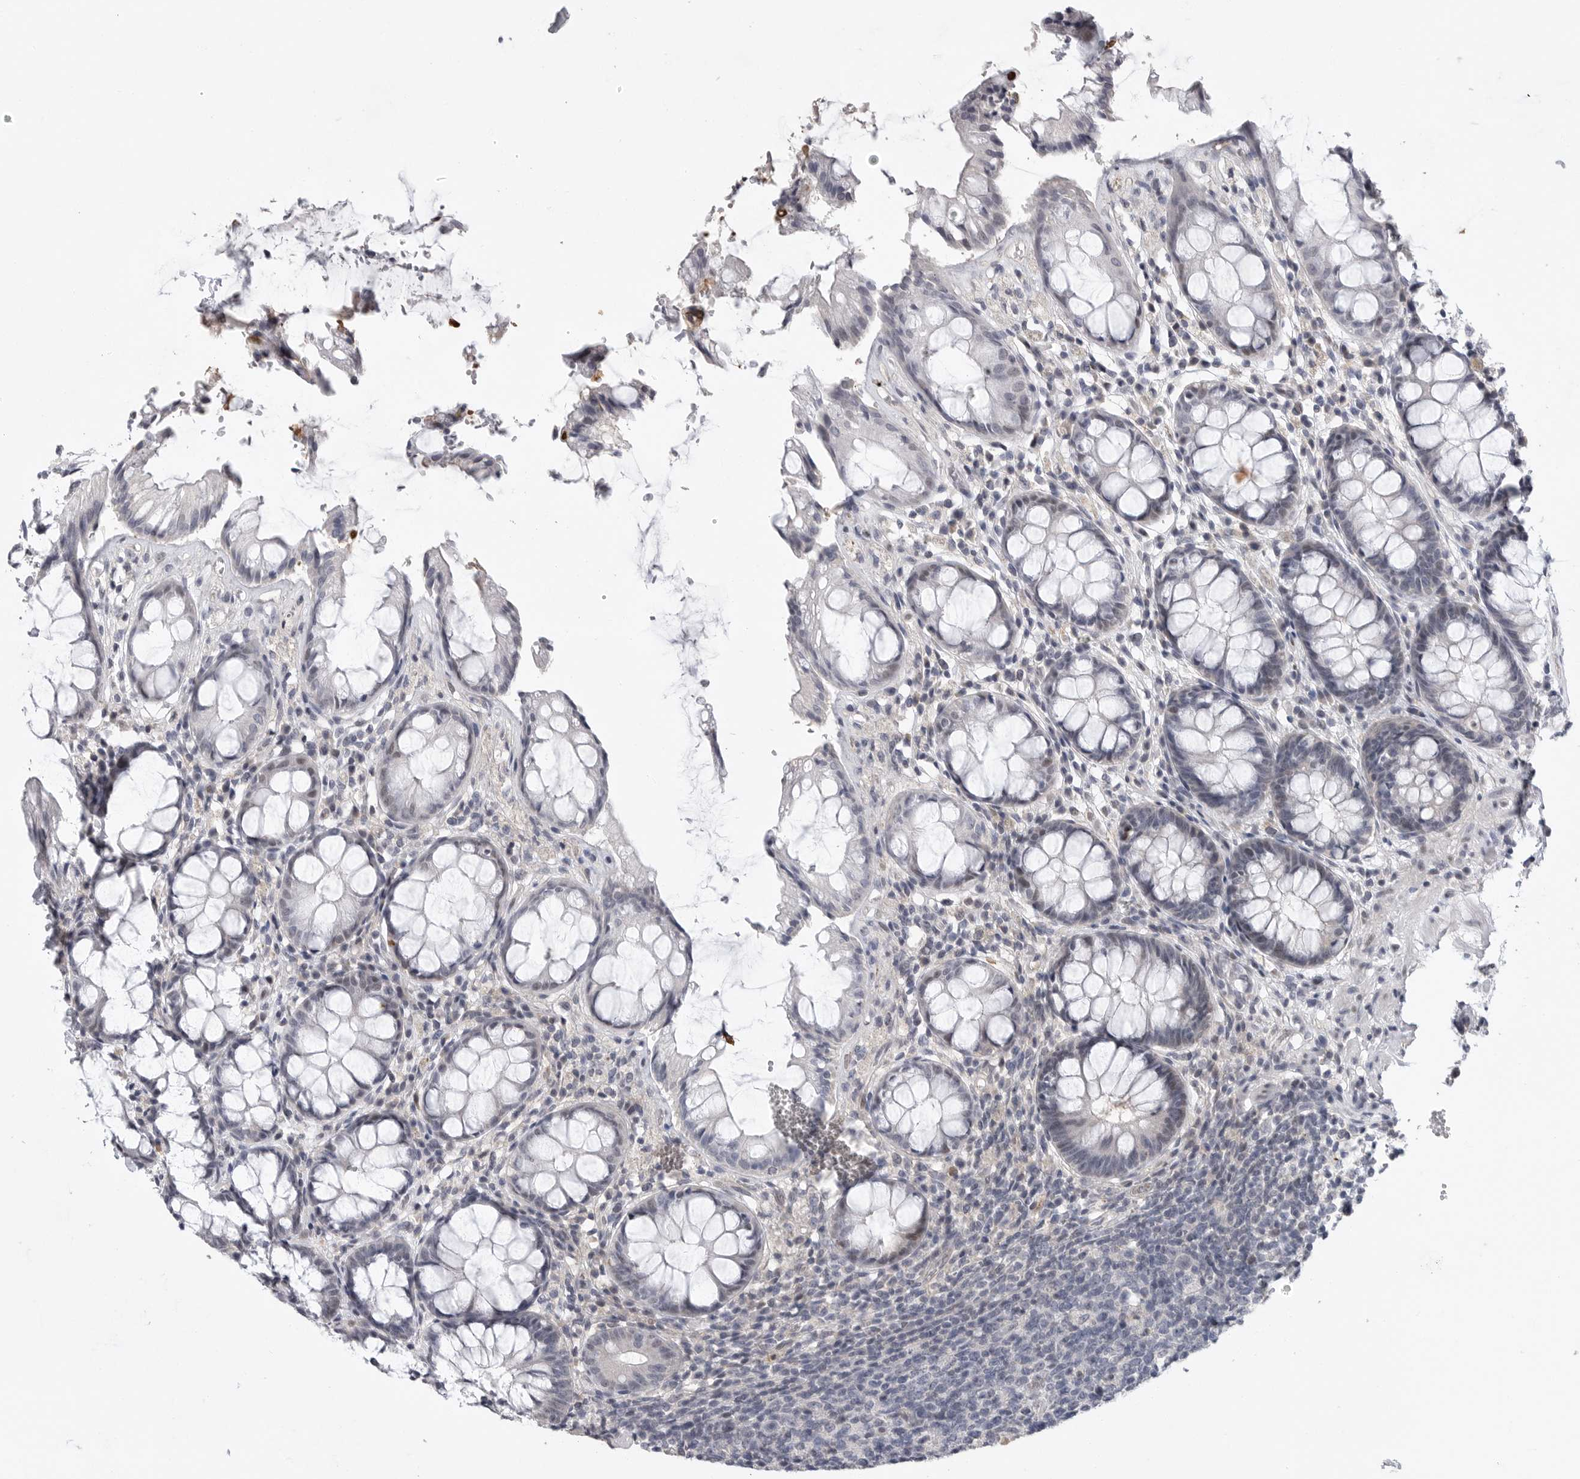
{"staining": {"intensity": "negative", "quantity": "none", "location": "none"}, "tissue": "rectum", "cell_type": "Glandular cells", "image_type": "normal", "snomed": [{"axis": "morphology", "description": "Normal tissue, NOS"}, {"axis": "topography", "description": "Rectum"}], "caption": "This image is of benign rectum stained with immunohistochemistry to label a protein in brown with the nuclei are counter-stained blue. There is no staining in glandular cells.", "gene": "FBXO43", "patient": {"sex": "male", "age": 64}}